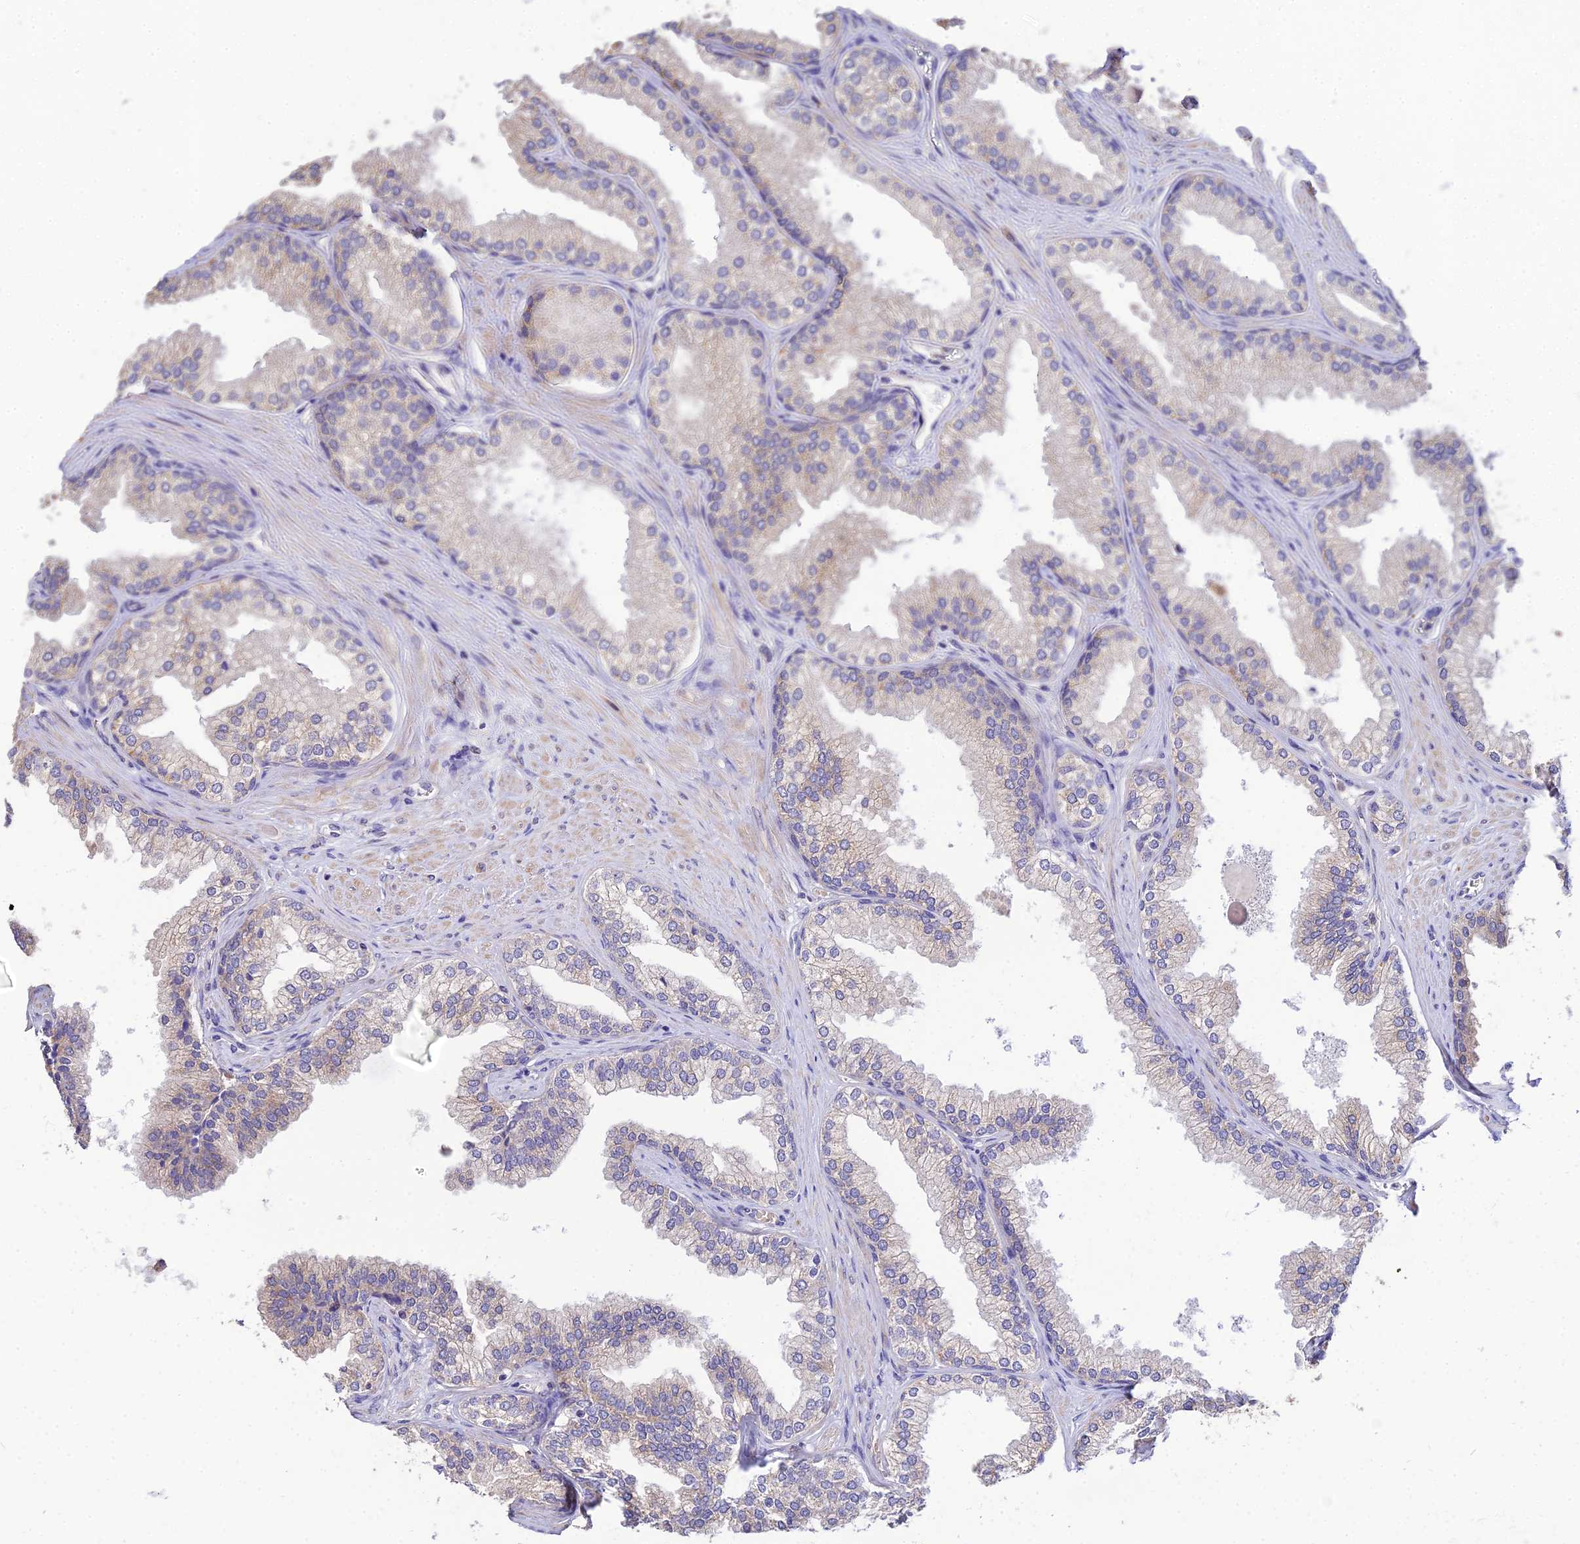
{"staining": {"intensity": "moderate", "quantity": "<25%", "location": "cytoplasmic/membranous"}, "tissue": "prostate", "cell_type": "Glandular cells", "image_type": "normal", "snomed": [{"axis": "morphology", "description": "Normal tissue, NOS"}, {"axis": "topography", "description": "Prostate"}], "caption": "Moderate cytoplasmic/membranous staining for a protein is identified in about <25% of glandular cells of unremarkable prostate using immunohistochemistry.", "gene": "ARL8A", "patient": {"sex": "male", "age": 76}}